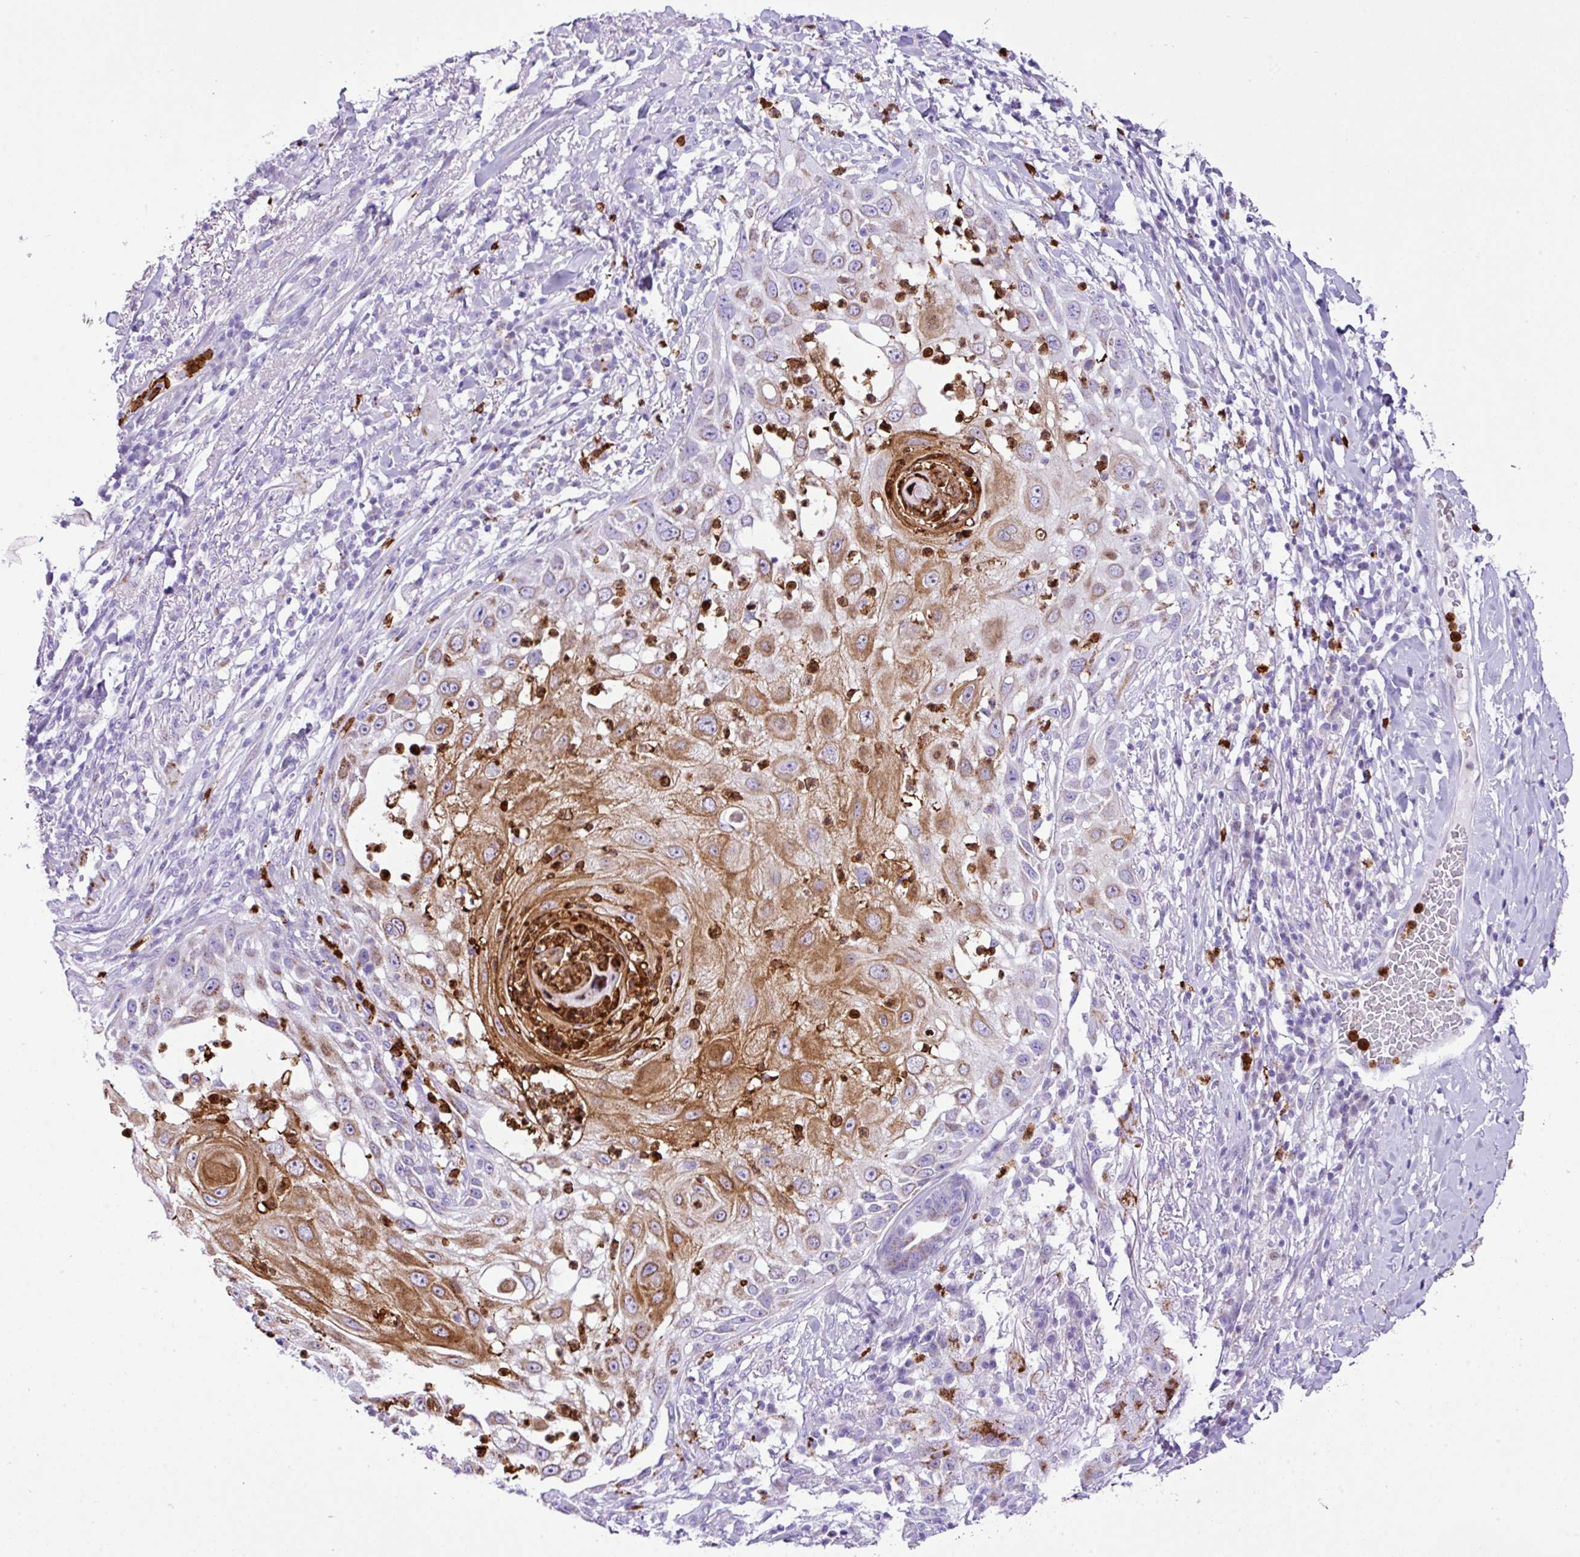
{"staining": {"intensity": "moderate", "quantity": "<25%", "location": "cytoplasmic/membranous"}, "tissue": "skin cancer", "cell_type": "Tumor cells", "image_type": "cancer", "snomed": [{"axis": "morphology", "description": "Squamous cell carcinoma, NOS"}, {"axis": "topography", "description": "Skin"}], "caption": "Immunohistochemical staining of skin squamous cell carcinoma exhibits low levels of moderate cytoplasmic/membranous protein expression in about <25% of tumor cells.", "gene": "RCAN2", "patient": {"sex": "female", "age": 44}}